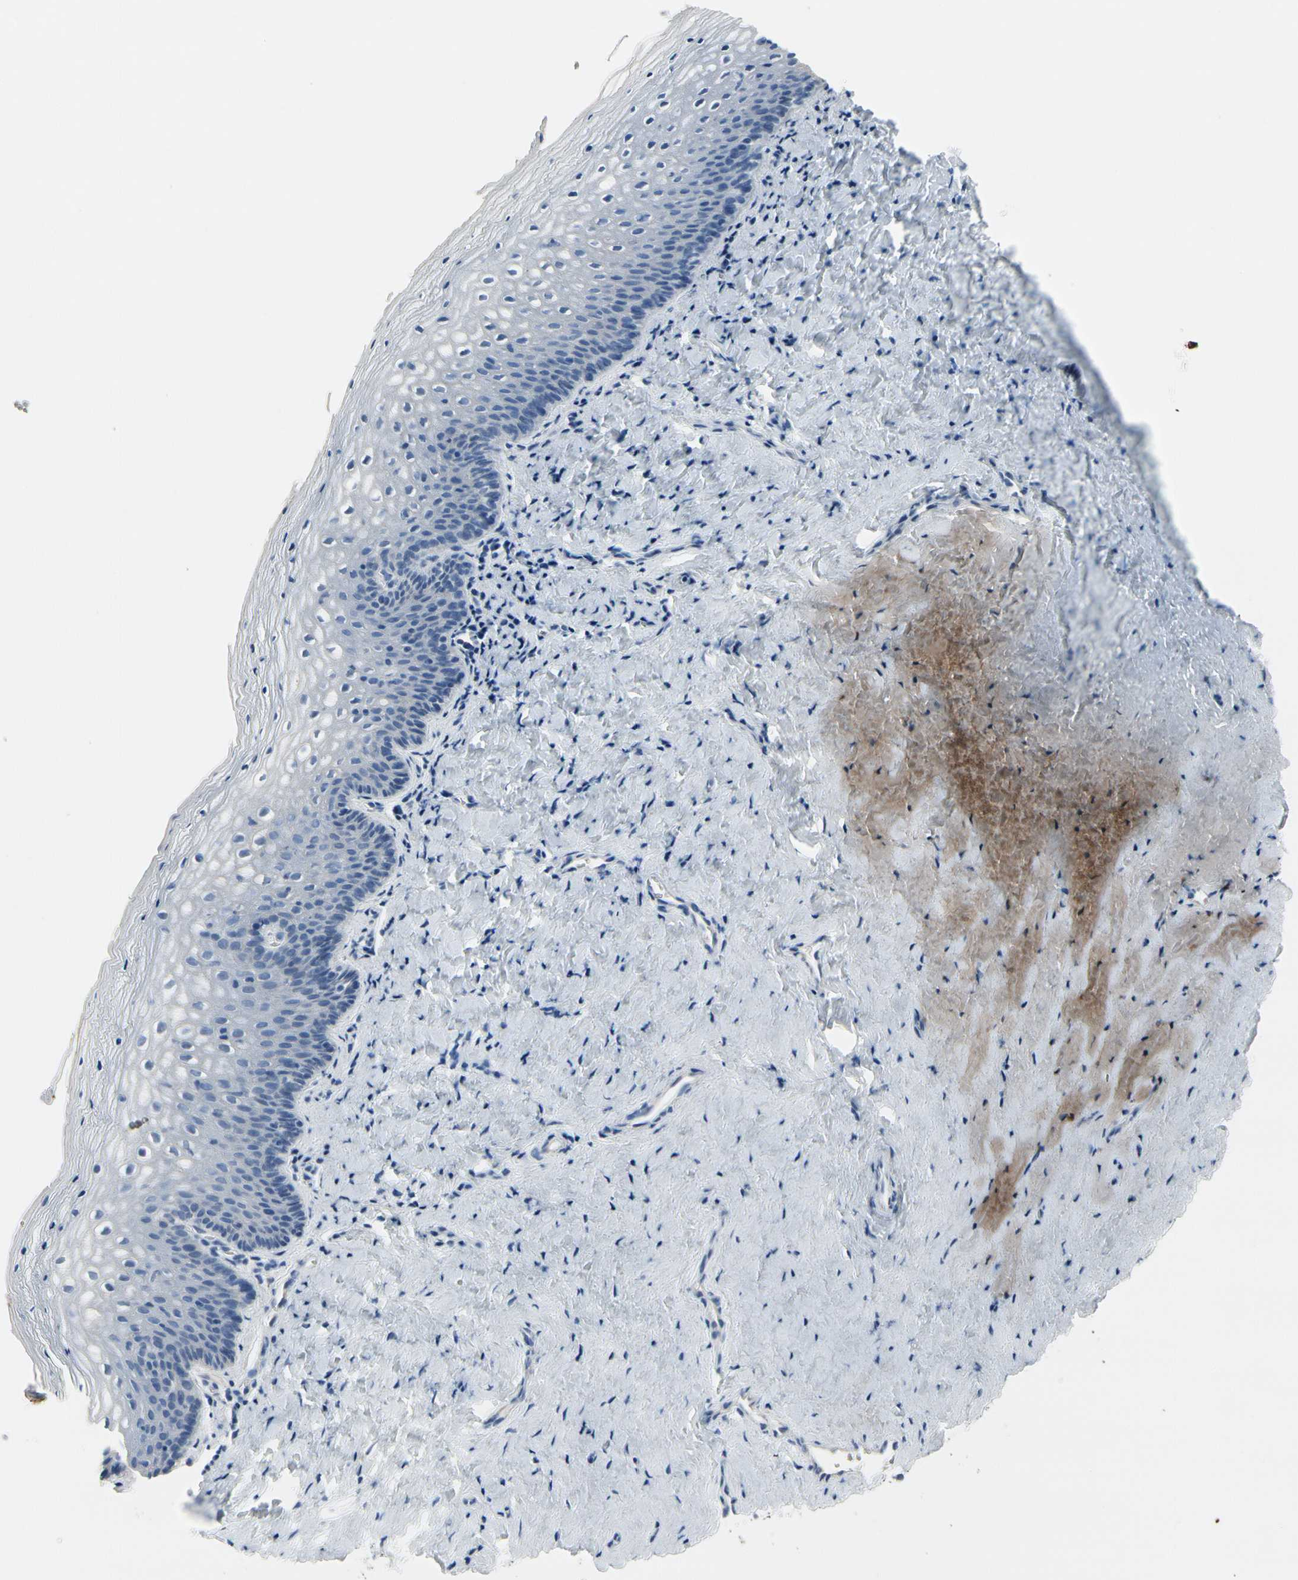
{"staining": {"intensity": "negative", "quantity": "none", "location": "none"}, "tissue": "vagina", "cell_type": "Squamous epithelial cells", "image_type": "normal", "snomed": [{"axis": "morphology", "description": "Normal tissue, NOS"}, {"axis": "topography", "description": "Vagina"}], "caption": "Squamous epithelial cells are negative for brown protein staining in unremarkable vagina. (DAB (3,3'-diaminobenzidine) immunohistochemistry with hematoxylin counter stain).", "gene": "MUC5B", "patient": {"sex": "female", "age": 46}}